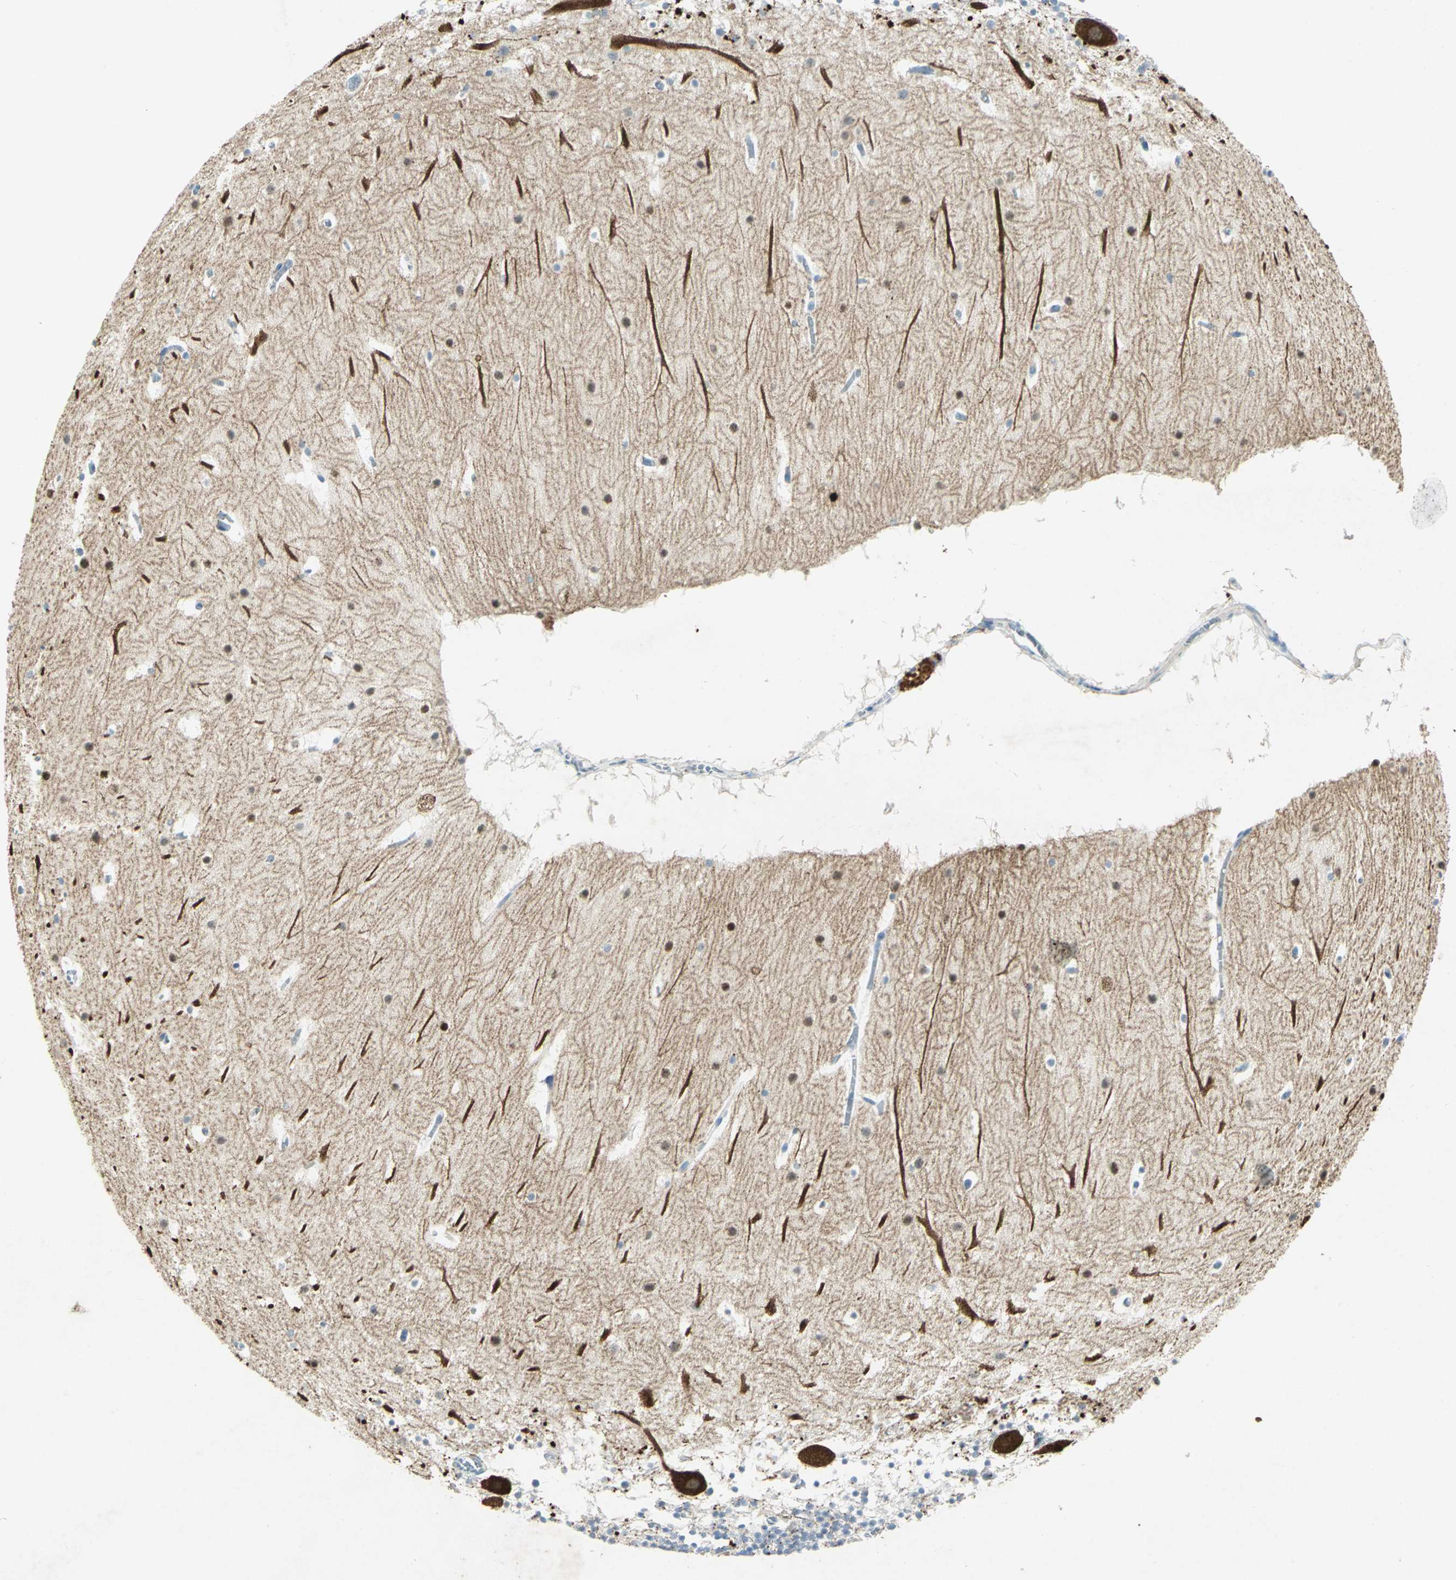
{"staining": {"intensity": "negative", "quantity": "none", "location": "none"}, "tissue": "cerebellum", "cell_type": "Cells in molecular layer", "image_type": "normal", "snomed": [{"axis": "morphology", "description": "Normal tissue, NOS"}, {"axis": "topography", "description": "Cerebellum"}], "caption": "High magnification brightfield microscopy of unremarkable cerebellum stained with DAB (brown) and counterstained with hematoxylin (blue): cells in molecular layer show no significant expression. (Immunohistochemistry (ihc), brightfield microscopy, high magnification).", "gene": "CAMK2B", "patient": {"sex": "male", "age": 45}}